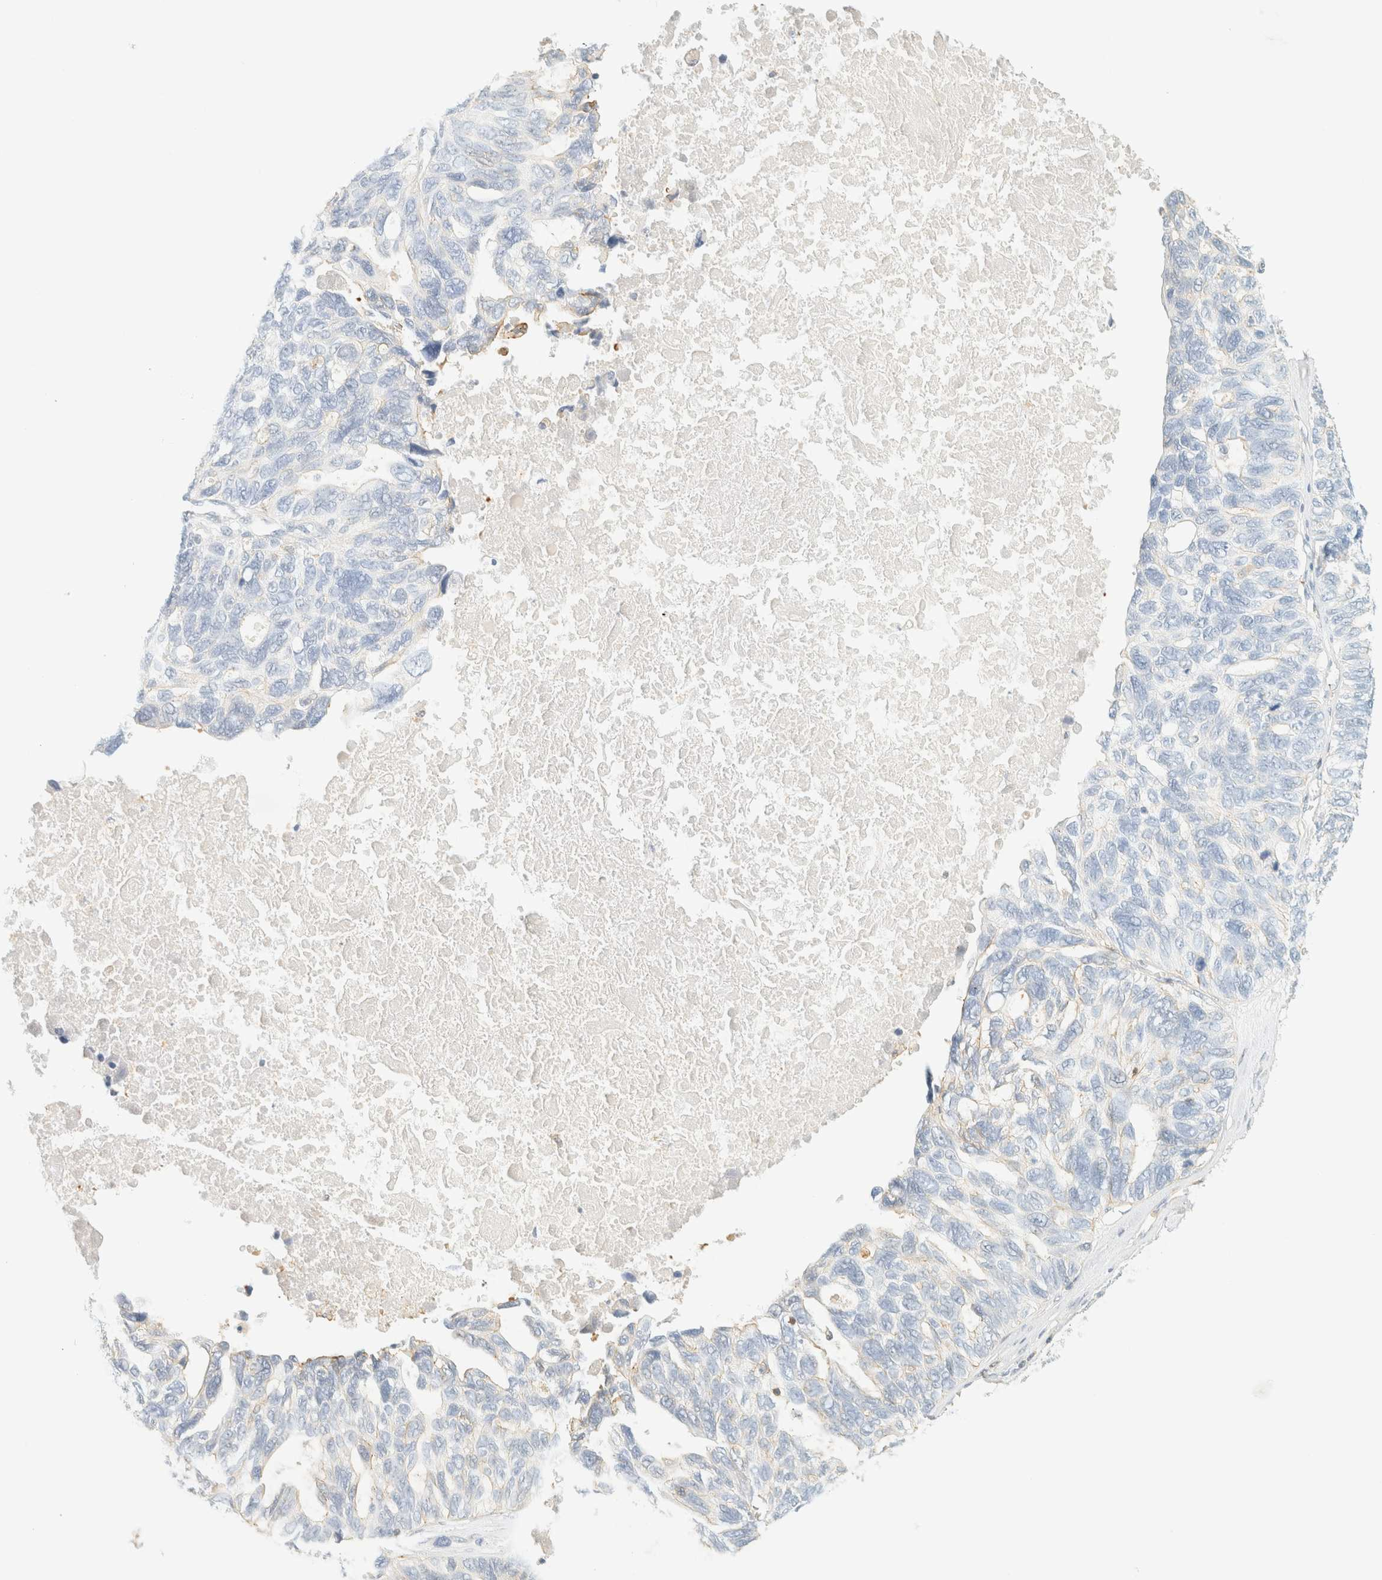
{"staining": {"intensity": "negative", "quantity": "none", "location": "none"}, "tissue": "ovarian cancer", "cell_type": "Tumor cells", "image_type": "cancer", "snomed": [{"axis": "morphology", "description": "Cystadenocarcinoma, serous, NOS"}, {"axis": "topography", "description": "Ovary"}], "caption": "Immunohistochemistry micrograph of neoplastic tissue: serous cystadenocarcinoma (ovarian) stained with DAB reveals no significant protein expression in tumor cells.", "gene": "OTOP2", "patient": {"sex": "female", "age": 79}}